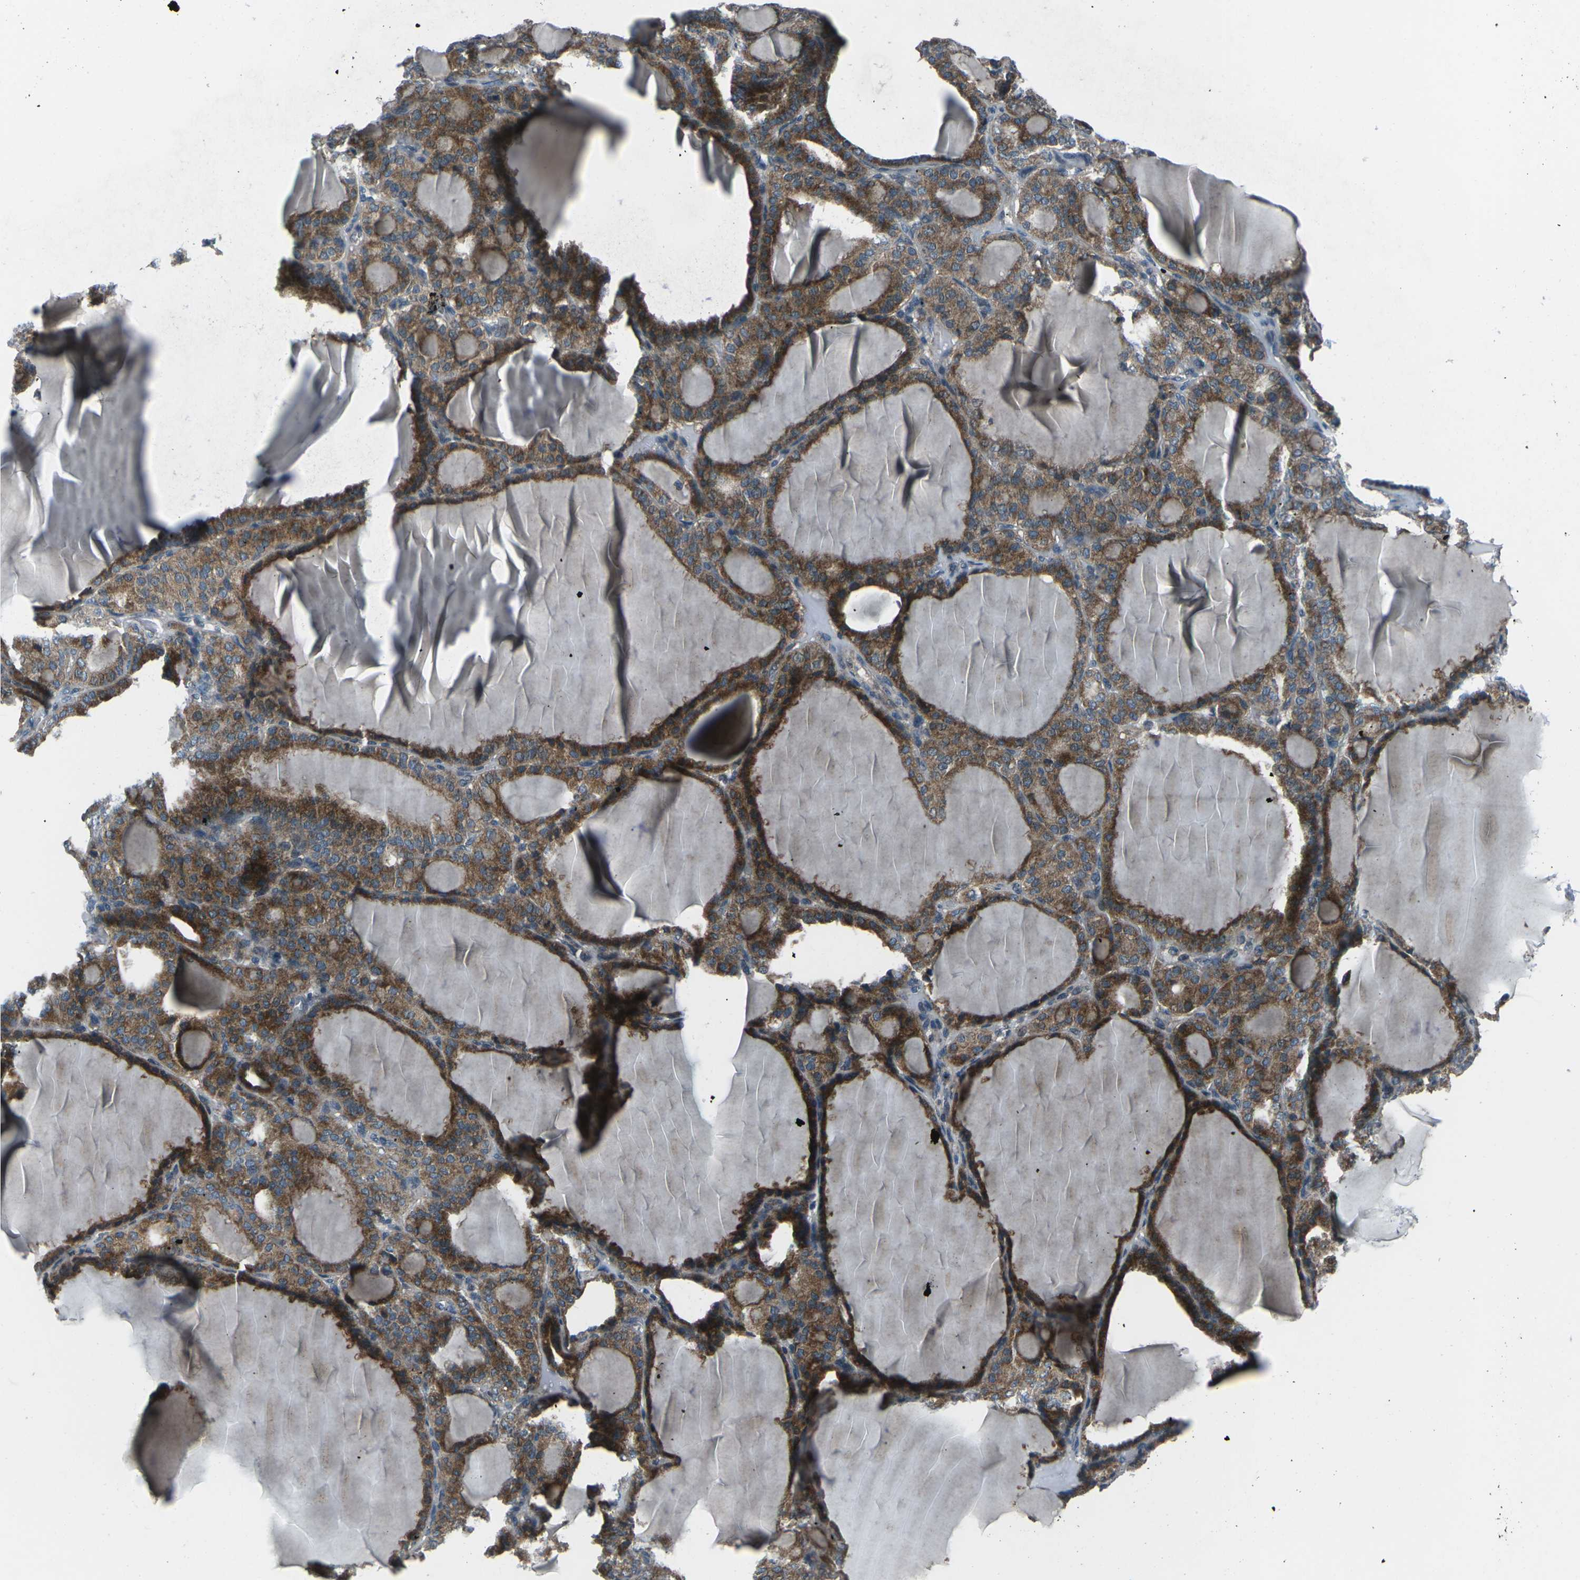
{"staining": {"intensity": "strong", "quantity": ">75%", "location": "cytoplasmic/membranous"}, "tissue": "thyroid gland", "cell_type": "Glandular cells", "image_type": "normal", "snomed": [{"axis": "morphology", "description": "Normal tissue, NOS"}, {"axis": "topography", "description": "Thyroid gland"}], "caption": "Brown immunohistochemical staining in normal human thyroid gland exhibits strong cytoplasmic/membranous positivity in about >75% of glandular cells.", "gene": "CDK16", "patient": {"sex": "female", "age": 28}}